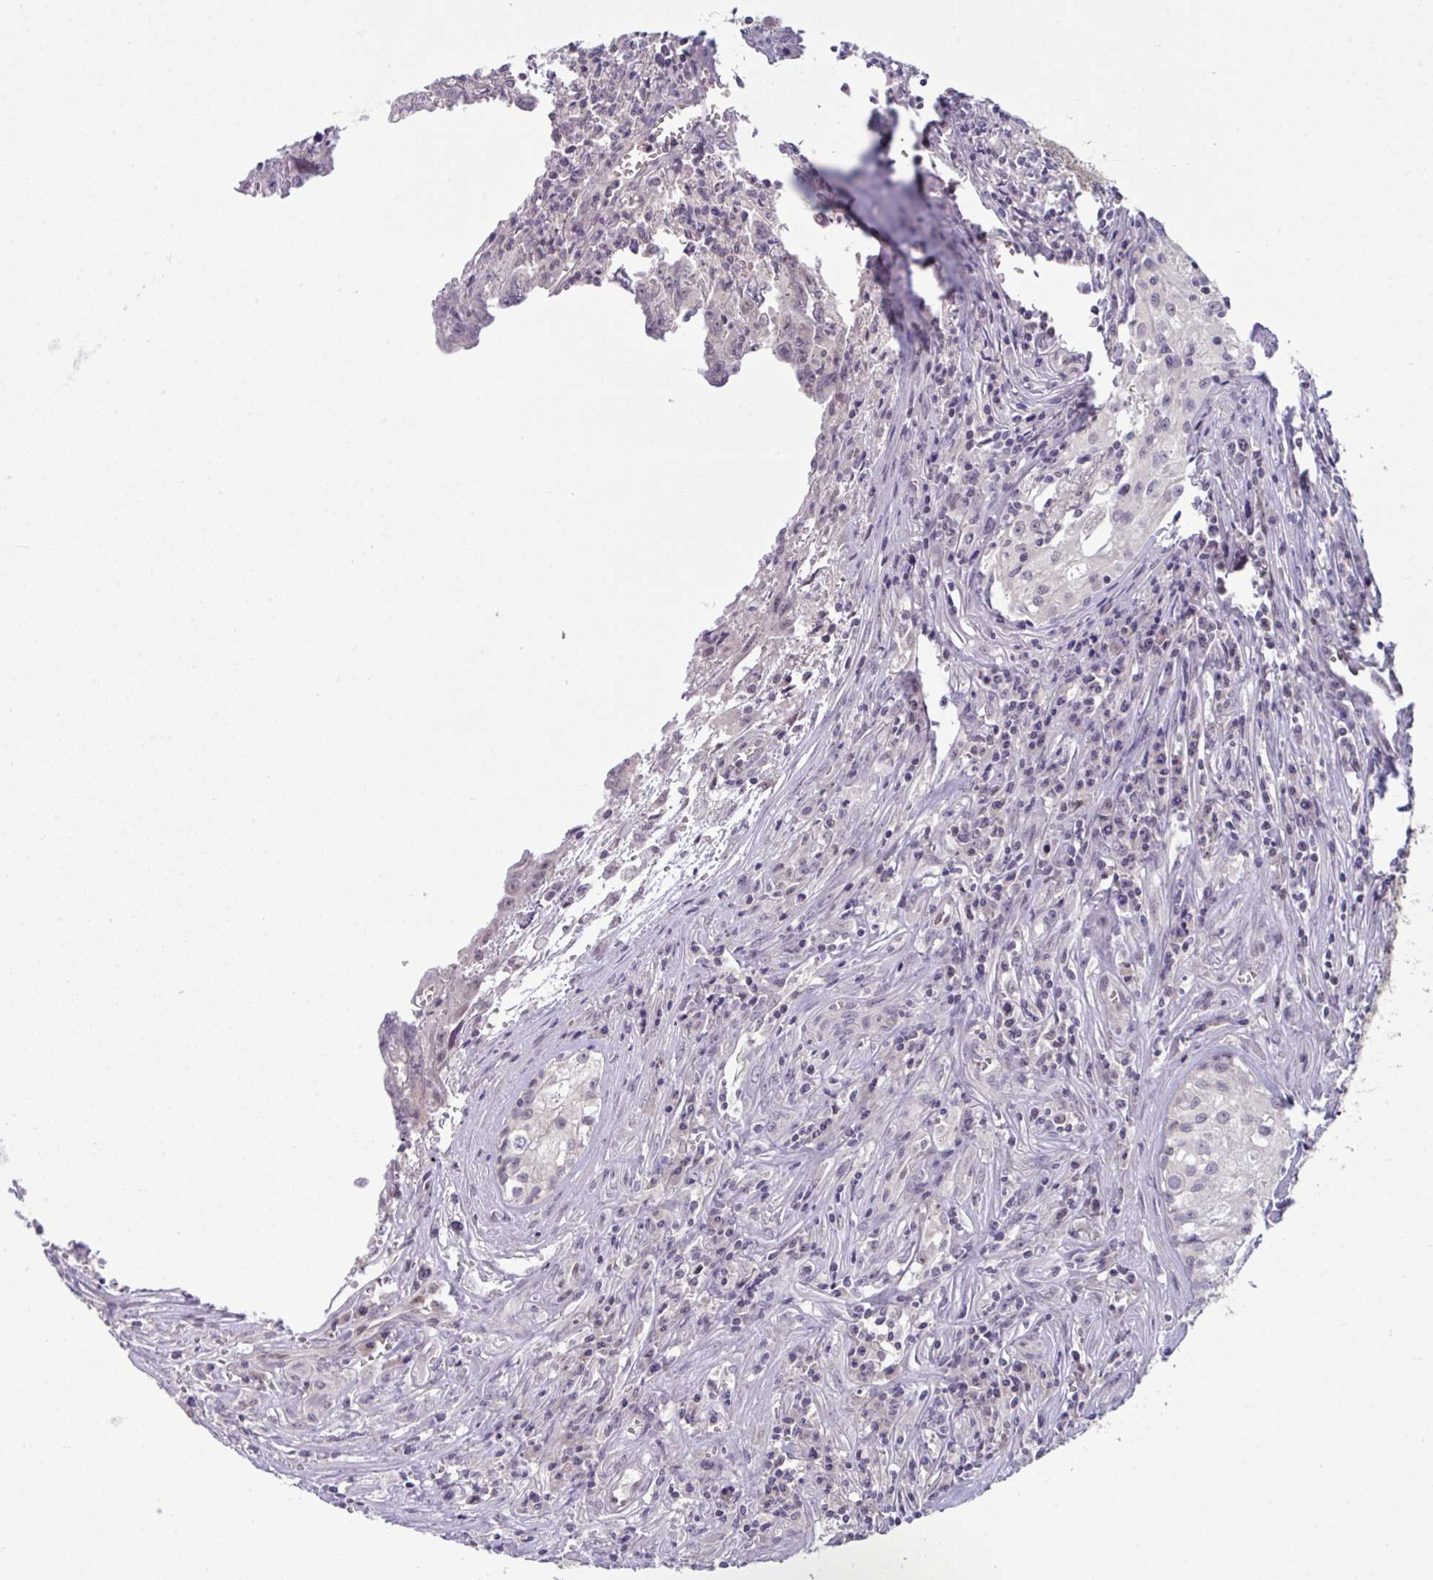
{"staining": {"intensity": "weak", "quantity": "25%-75%", "location": "nuclear"}, "tissue": "testis cancer", "cell_type": "Tumor cells", "image_type": "cancer", "snomed": [{"axis": "morphology", "description": "Carcinoma, Embryonal, NOS"}, {"axis": "topography", "description": "Testis"}], "caption": "There is low levels of weak nuclear expression in tumor cells of testis cancer, as demonstrated by immunohistochemical staining (brown color).", "gene": "KLF2", "patient": {"sex": "male", "age": 22}}